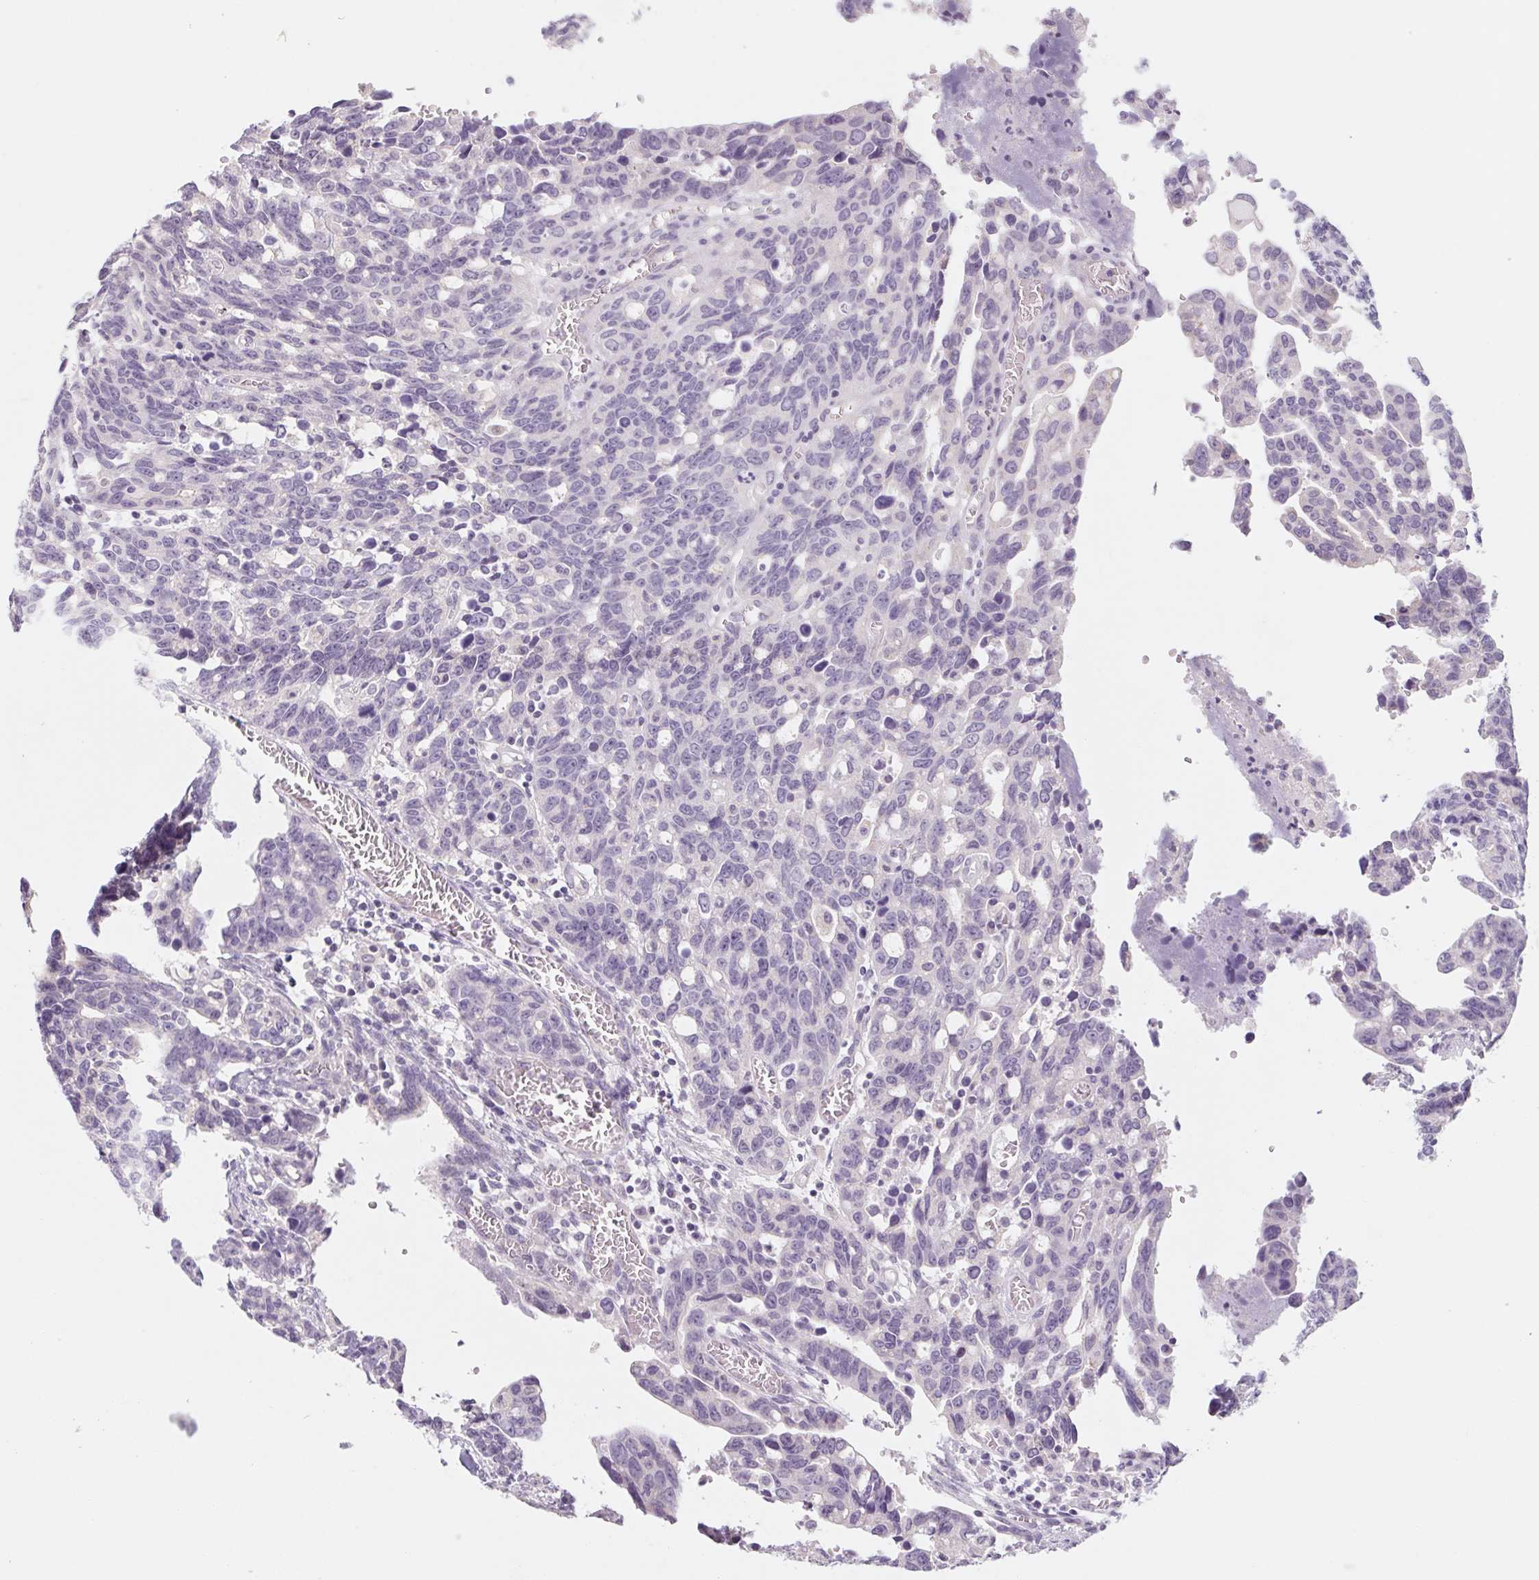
{"staining": {"intensity": "negative", "quantity": "none", "location": "none"}, "tissue": "ovarian cancer", "cell_type": "Tumor cells", "image_type": "cancer", "snomed": [{"axis": "morphology", "description": "Cystadenocarcinoma, serous, NOS"}, {"axis": "topography", "description": "Ovary"}], "caption": "Tumor cells show no significant protein staining in serous cystadenocarcinoma (ovarian).", "gene": "POU1F1", "patient": {"sex": "female", "age": 69}}